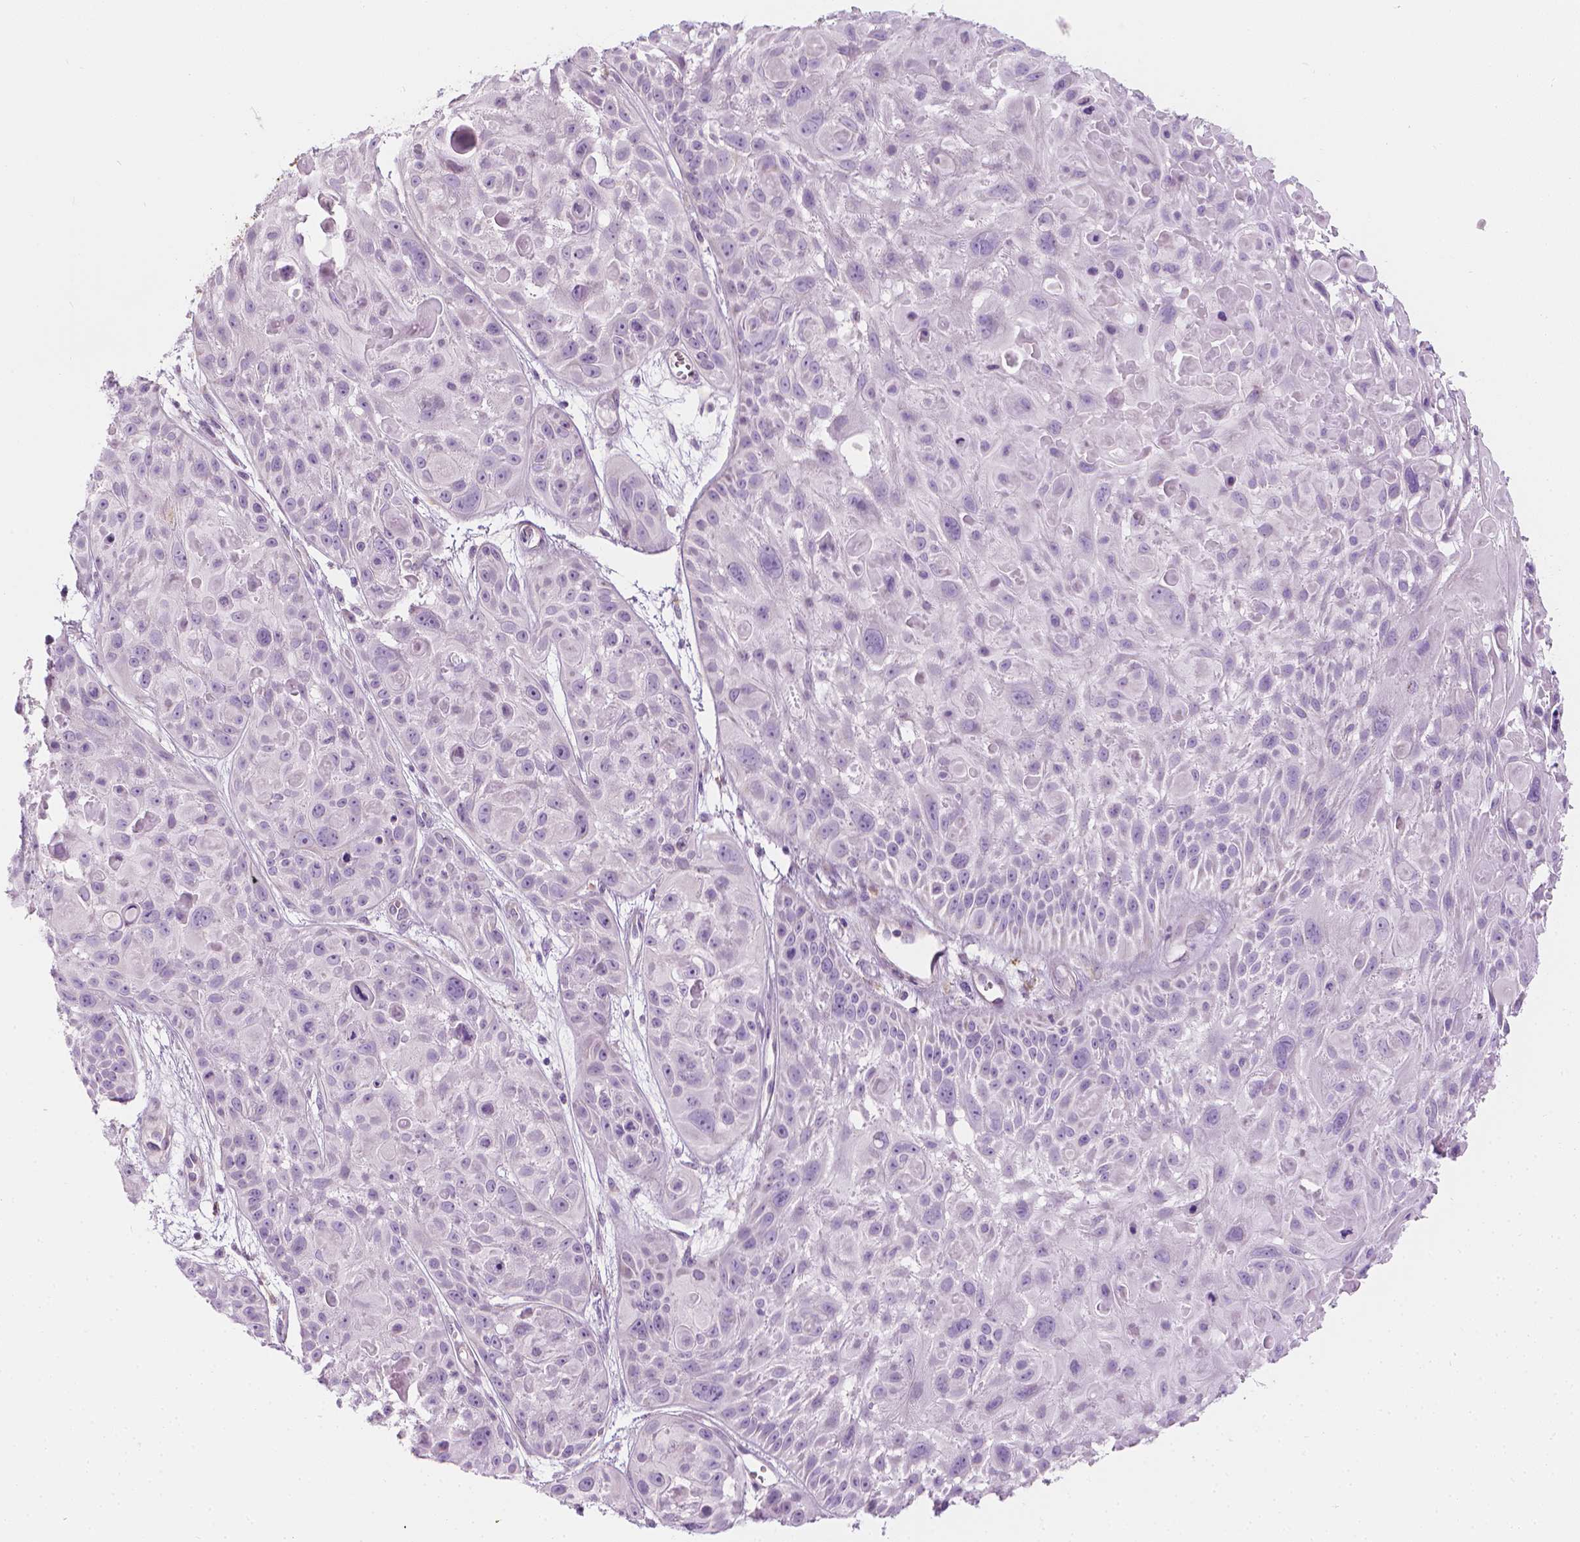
{"staining": {"intensity": "negative", "quantity": "none", "location": "none"}, "tissue": "skin cancer", "cell_type": "Tumor cells", "image_type": "cancer", "snomed": [{"axis": "morphology", "description": "Squamous cell carcinoma, NOS"}, {"axis": "topography", "description": "Skin"}, {"axis": "topography", "description": "Anal"}], "caption": "High power microscopy photomicrograph of an immunohistochemistry (IHC) micrograph of skin cancer, revealing no significant staining in tumor cells.", "gene": "CES1", "patient": {"sex": "female", "age": 75}}